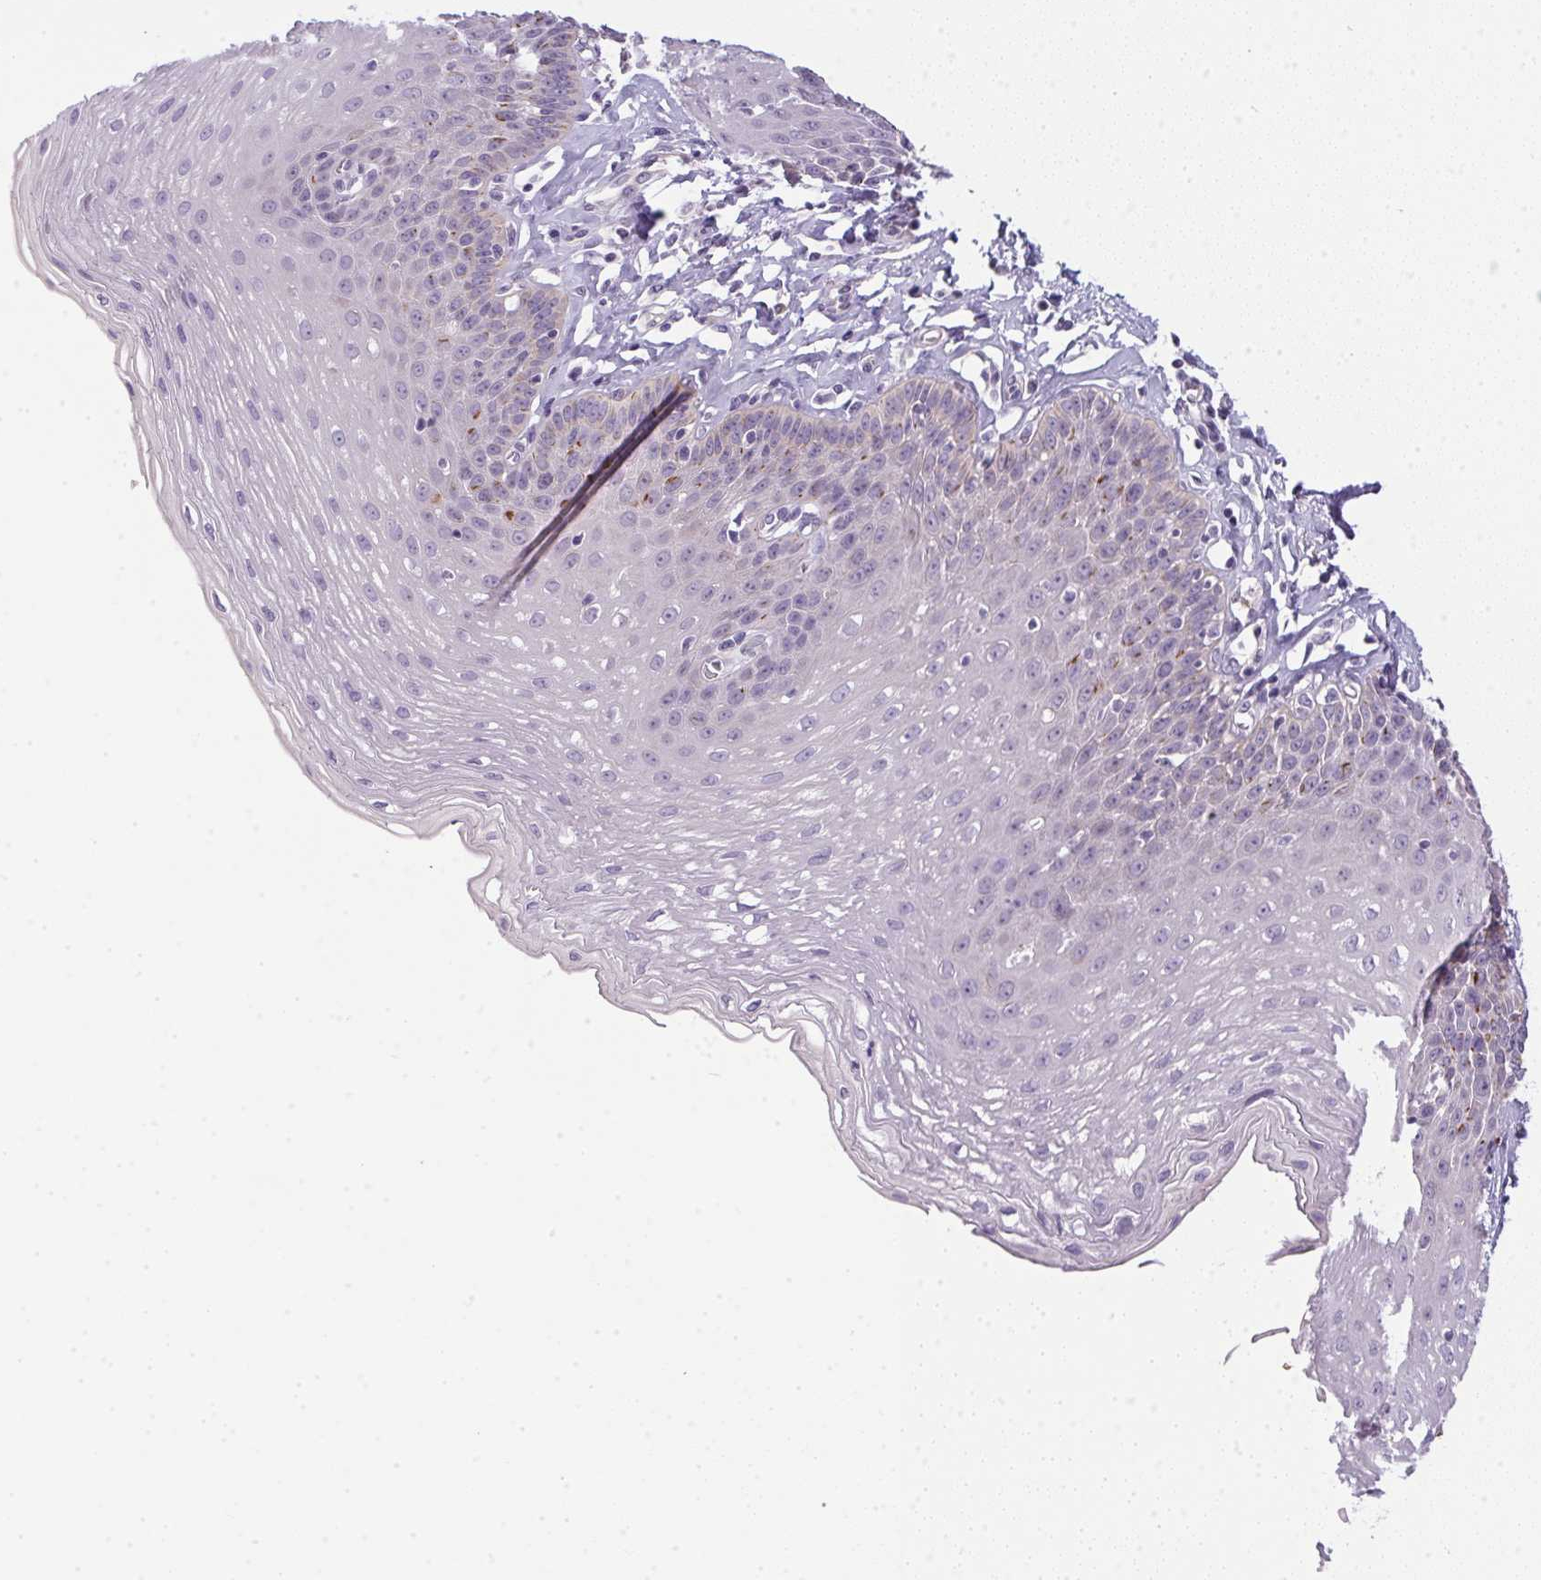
{"staining": {"intensity": "negative", "quantity": "none", "location": "none"}, "tissue": "esophagus", "cell_type": "Squamous epithelial cells", "image_type": "normal", "snomed": [{"axis": "morphology", "description": "Normal tissue, NOS"}, {"axis": "topography", "description": "Esophagus"}], "caption": "This is an IHC micrograph of benign esophagus. There is no staining in squamous epithelial cells.", "gene": "SLC17A7", "patient": {"sex": "female", "age": 81}}